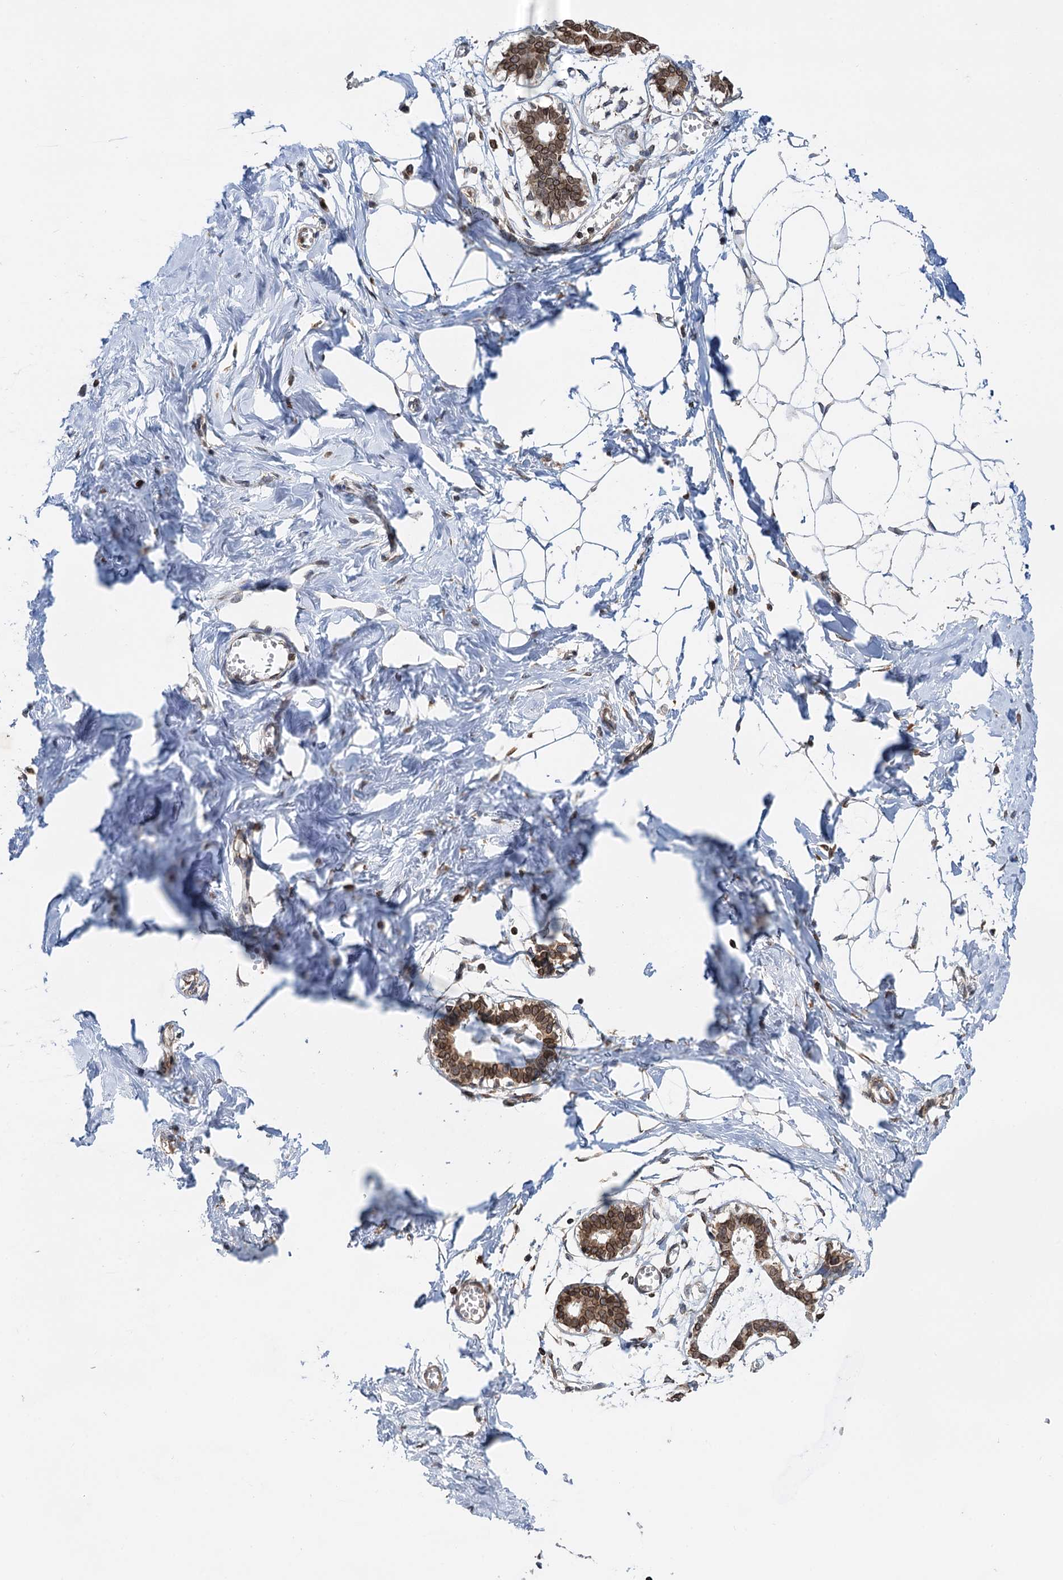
{"staining": {"intensity": "negative", "quantity": "none", "location": "none"}, "tissue": "breast", "cell_type": "Adipocytes", "image_type": "normal", "snomed": [{"axis": "morphology", "description": "Normal tissue, NOS"}, {"axis": "topography", "description": "Breast"}], "caption": "DAB immunohistochemical staining of normal human breast reveals no significant staining in adipocytes. Nuclei are stained in blue.", "gene": "ZC3H13", "patient": {"sex": "female", "age": 27}}